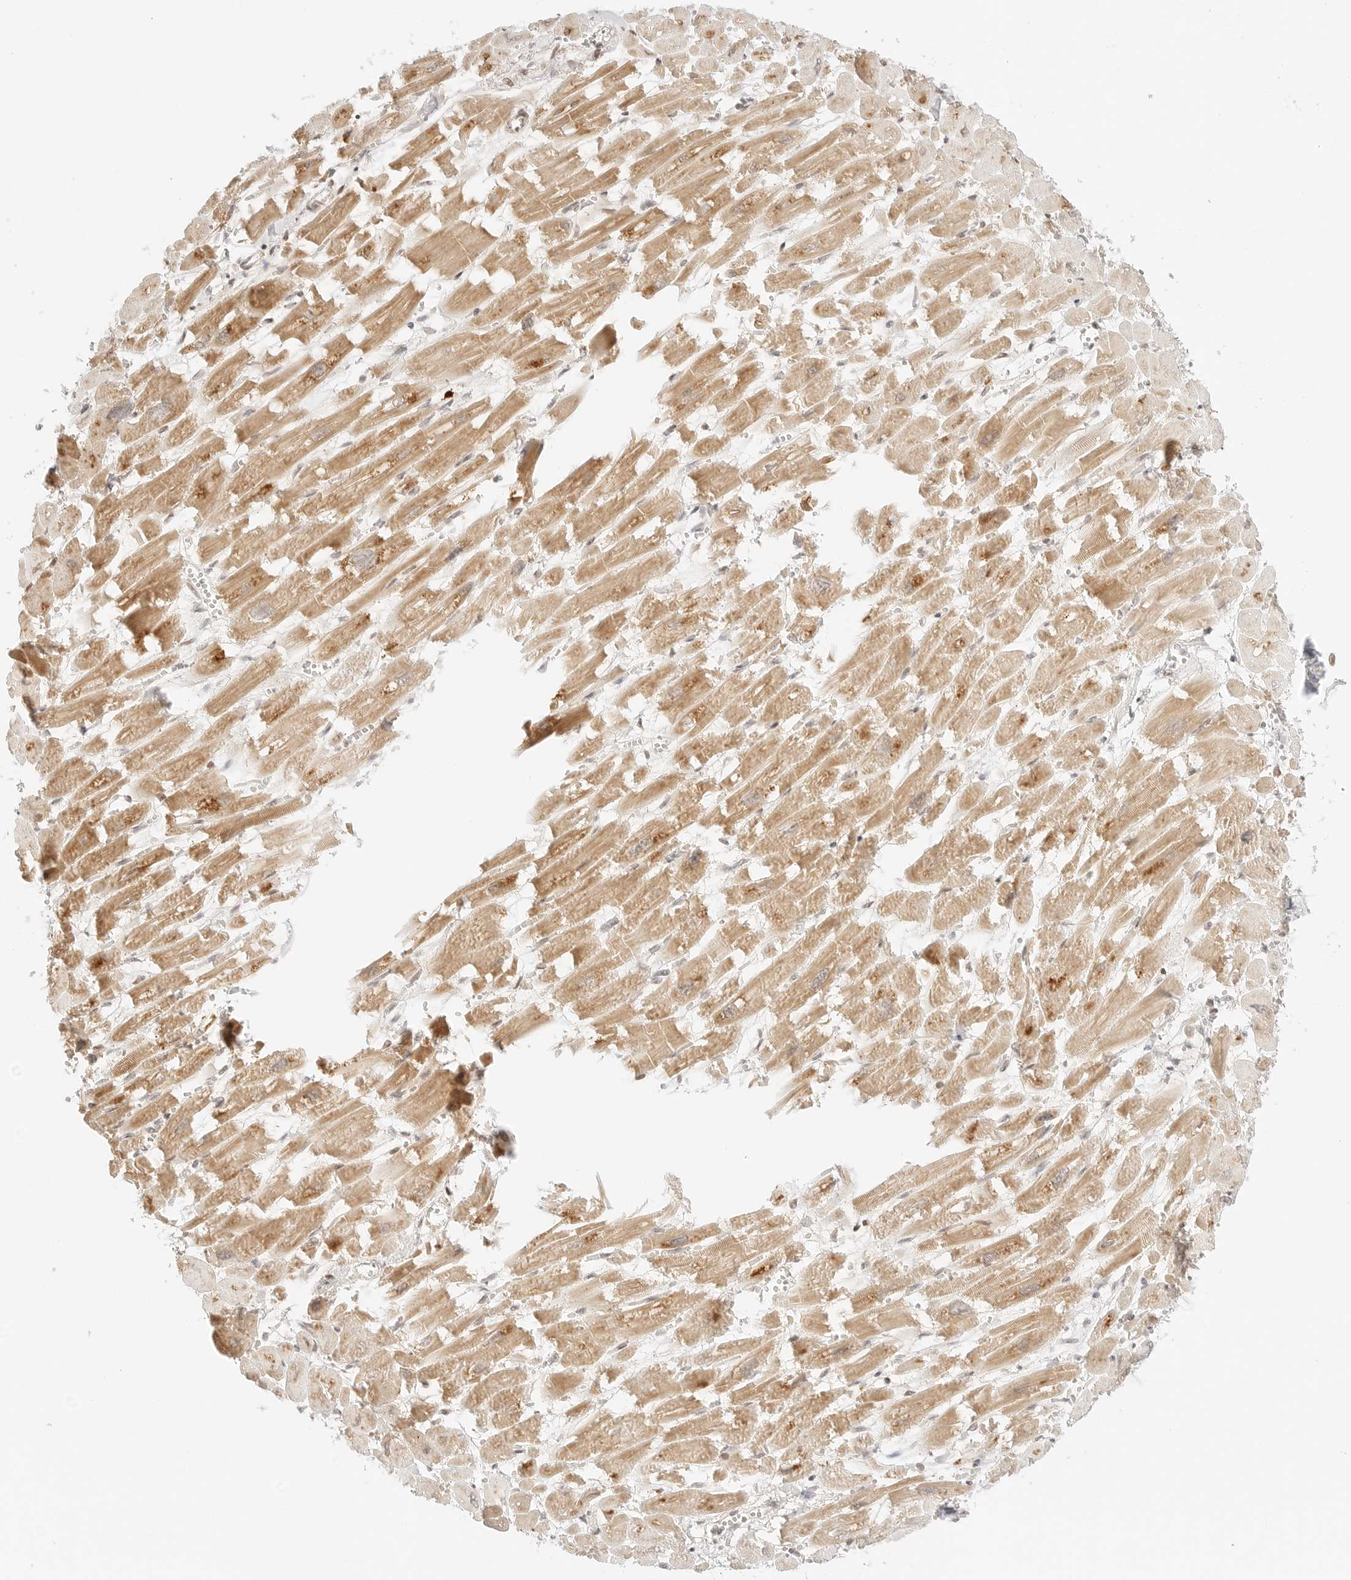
{"staining": {"intensity": "moderate", "quantity": ">75%", "location": "cytoplasmic/membranous"}, "tissue": "heart muscle", "cell_type": "Cardiomyocytes", "image_type": "normal", "snomed": [{"axis": "morphology", "description": "Normal tissue, NOS"}, {"axis": "topography", "description": "Heart"}], "caption": "Immunohistochemistry (IHC) of normal human heart muscle exhibits medium levels of moderate cytoplasmic/membranous staining in approximately >75% of cardiomyocytes.", "gene": "RPS6KL1", "patient": {"sex": "male", "age": 54}}